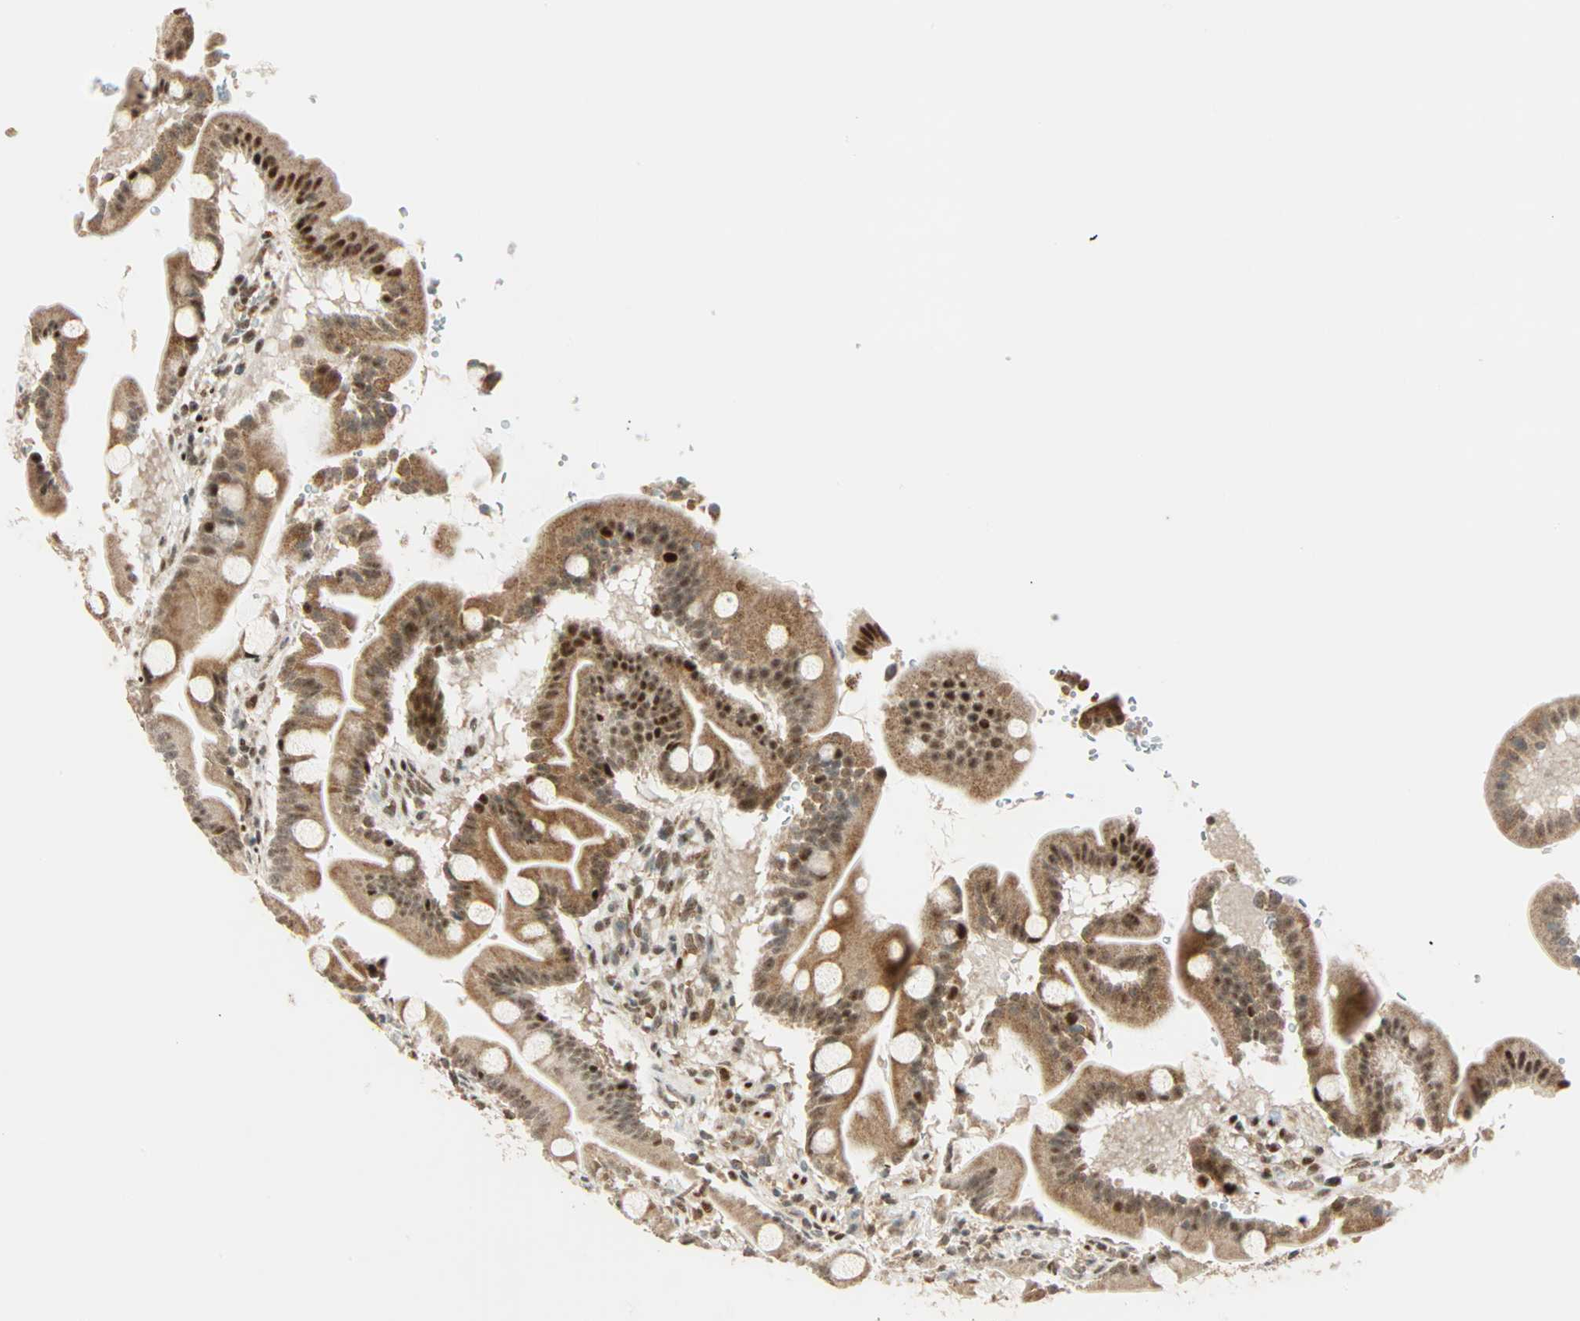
{"staining": {"intensity": "strong", "quantity": ">75%", "location": "cytoplasmic/membranous,nuclear"}, "tissue": "duodenum", "cell_type": "Glandular cells", "image_type": "normal", "snomed": [{"axis": "morphology", "description": "Normal tissue, NOS"}, {"axis": "topography", "description": "Duodenum"}], "caption": "This is a micrograph of immunohistochemistry staining of normal duodenum, which shows strong staining in the cytoplasmic/membranous,nuclear of glandular cells.", "gene": "PNPLA6", "patient": {"sex": "male", "age": 50}}